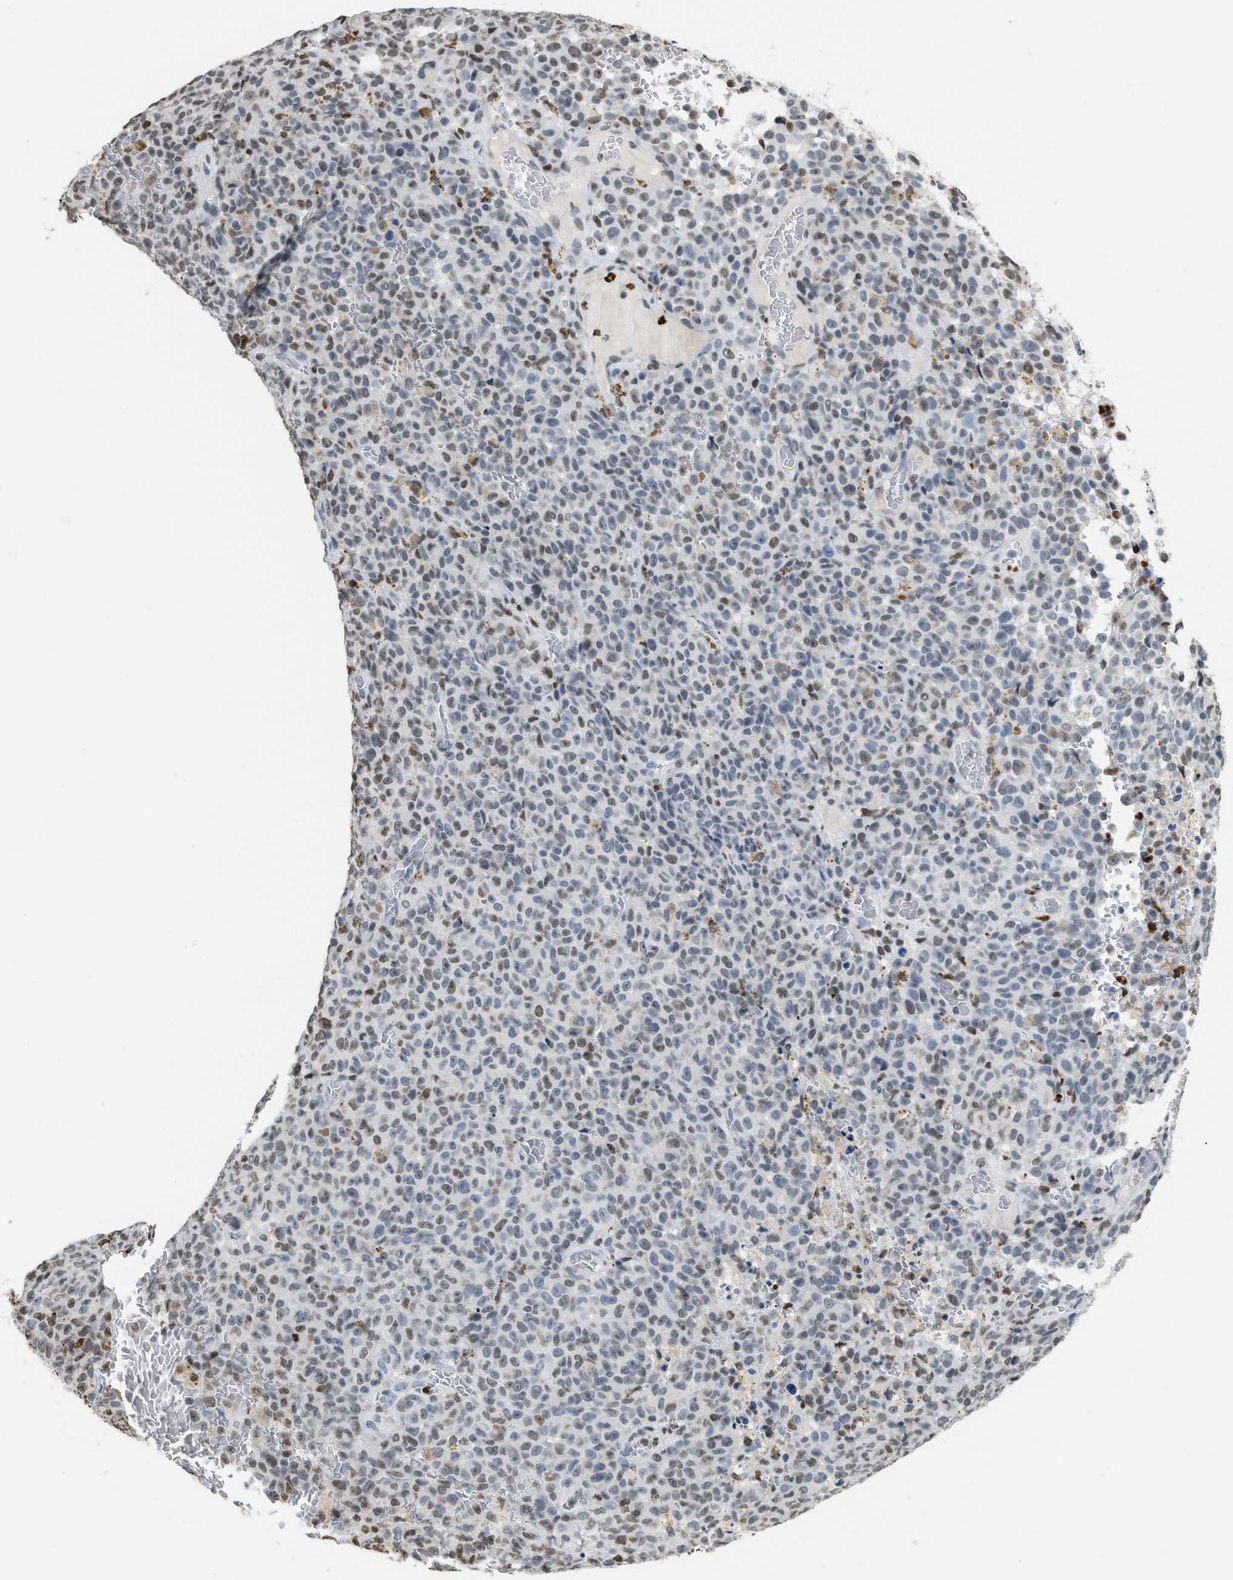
{"staining": {"intensity": "weak", "quantity": "25%-75%", "location": "nuclear"}, "tissue": "melanoma", "cell_type": "Tumor cells", "image_type": "cancer", "snomed": [{"axis": "morphology", "description": "Malignant melanoma, NOS"}, {"axis": "topography", "description": "Skin"}], "caption": "There is low levels of weak nuclear staining in tumor cells of malignant melanoma, as demonstrated by immunohistochemical staining (brown color).", "gene": "HMGN2", "patient": {"sex": "female", "age": 82}}